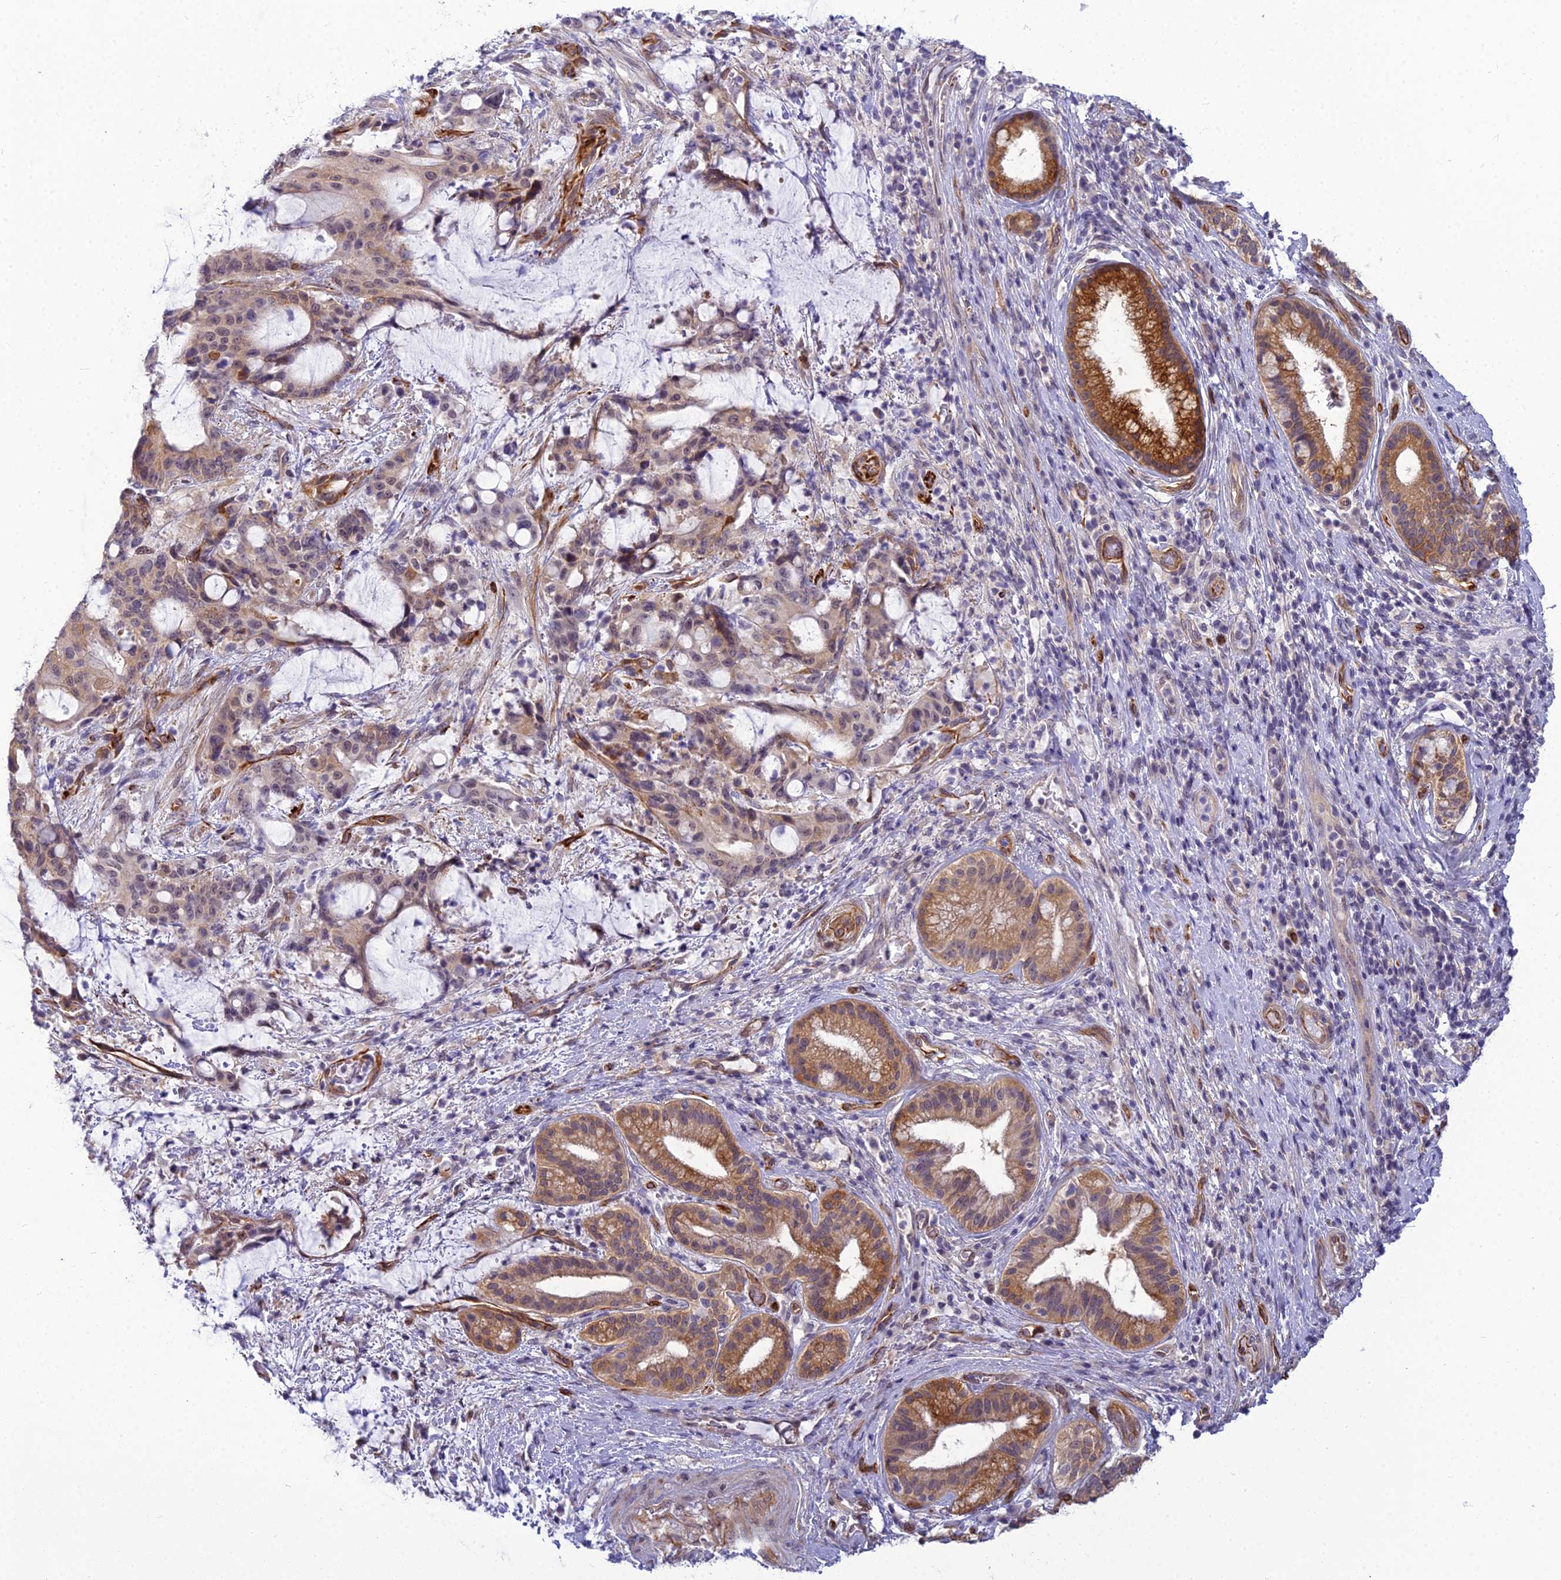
{"staining": {"intensity": "moderate", "quantity": "25%-75%", "location": "cytoplasmic/membranous,nuclear"}, "tissue": "liver cancer", "cell_type": "Tumor cells", "image_type": "cancer", "snomed": [{"axis": "morphology", "description": "Normal tissue, NOS"}, {"axis": "morphology", "description": "Cholangiocarcinoma"}, {"axis": "topography", "description": "Liver"}, {"axis": "topography", "description": "Peripheral nerve tissue"}], "caption": "The photomicrograph demonstrates a brown stain indicating the presence of a protein in the cytoplasmic/membranous and nuclear of tumor cells in liver cholangiocarcinoma.", "gene": "RGL3", "patient": {"sex": "female", "age": 73}}